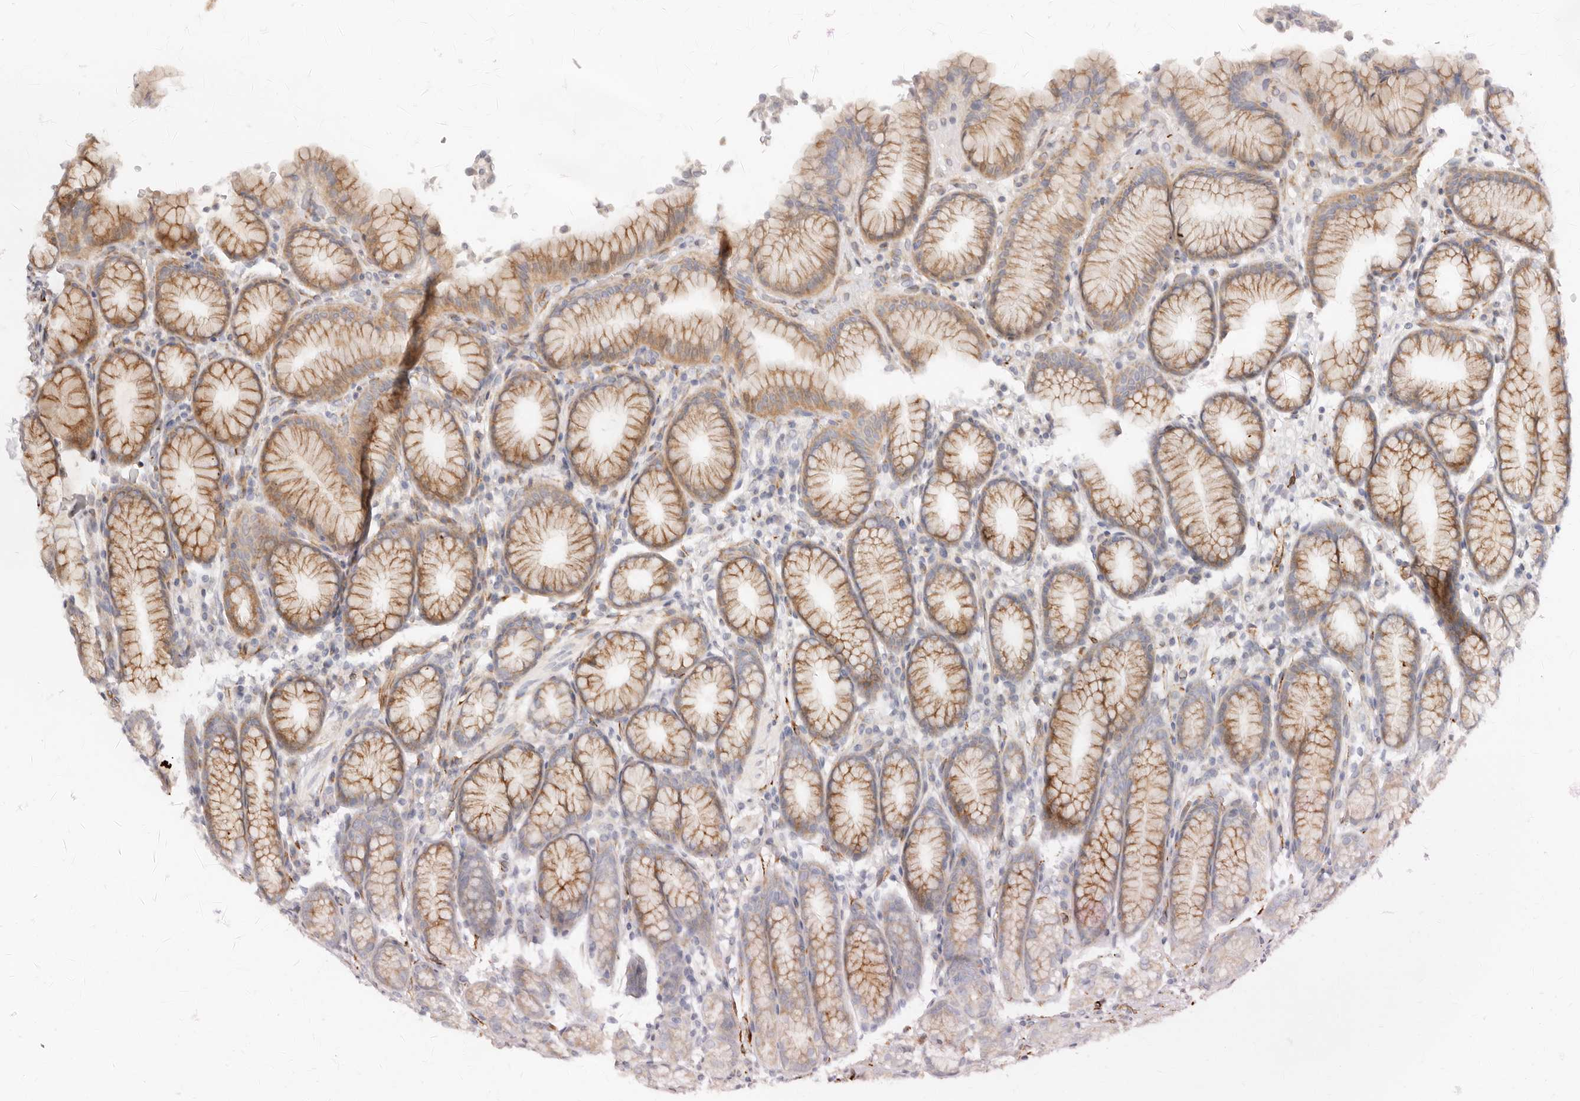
{"staining": {"intensity": "moderate", "quantity": "25%-75%", "location": "cytoplasmic/membranous"}, "tissue": "stomach", "cell_type": "Glandular cells", "image_type": "normal", "snomed": [{"axis": "morphology", "description": "Normal tissue, NOS"}, {"axis": "topography", "description": "Stomach"}], "caption": "Immunohistochemical staining of benign stomach displays medium levels of moderate cytoplasmic/membranous staining in about 25%-75% of glandular cells.", "gene": "SASS6", "patient": {"sex": "male", "age": 42}}